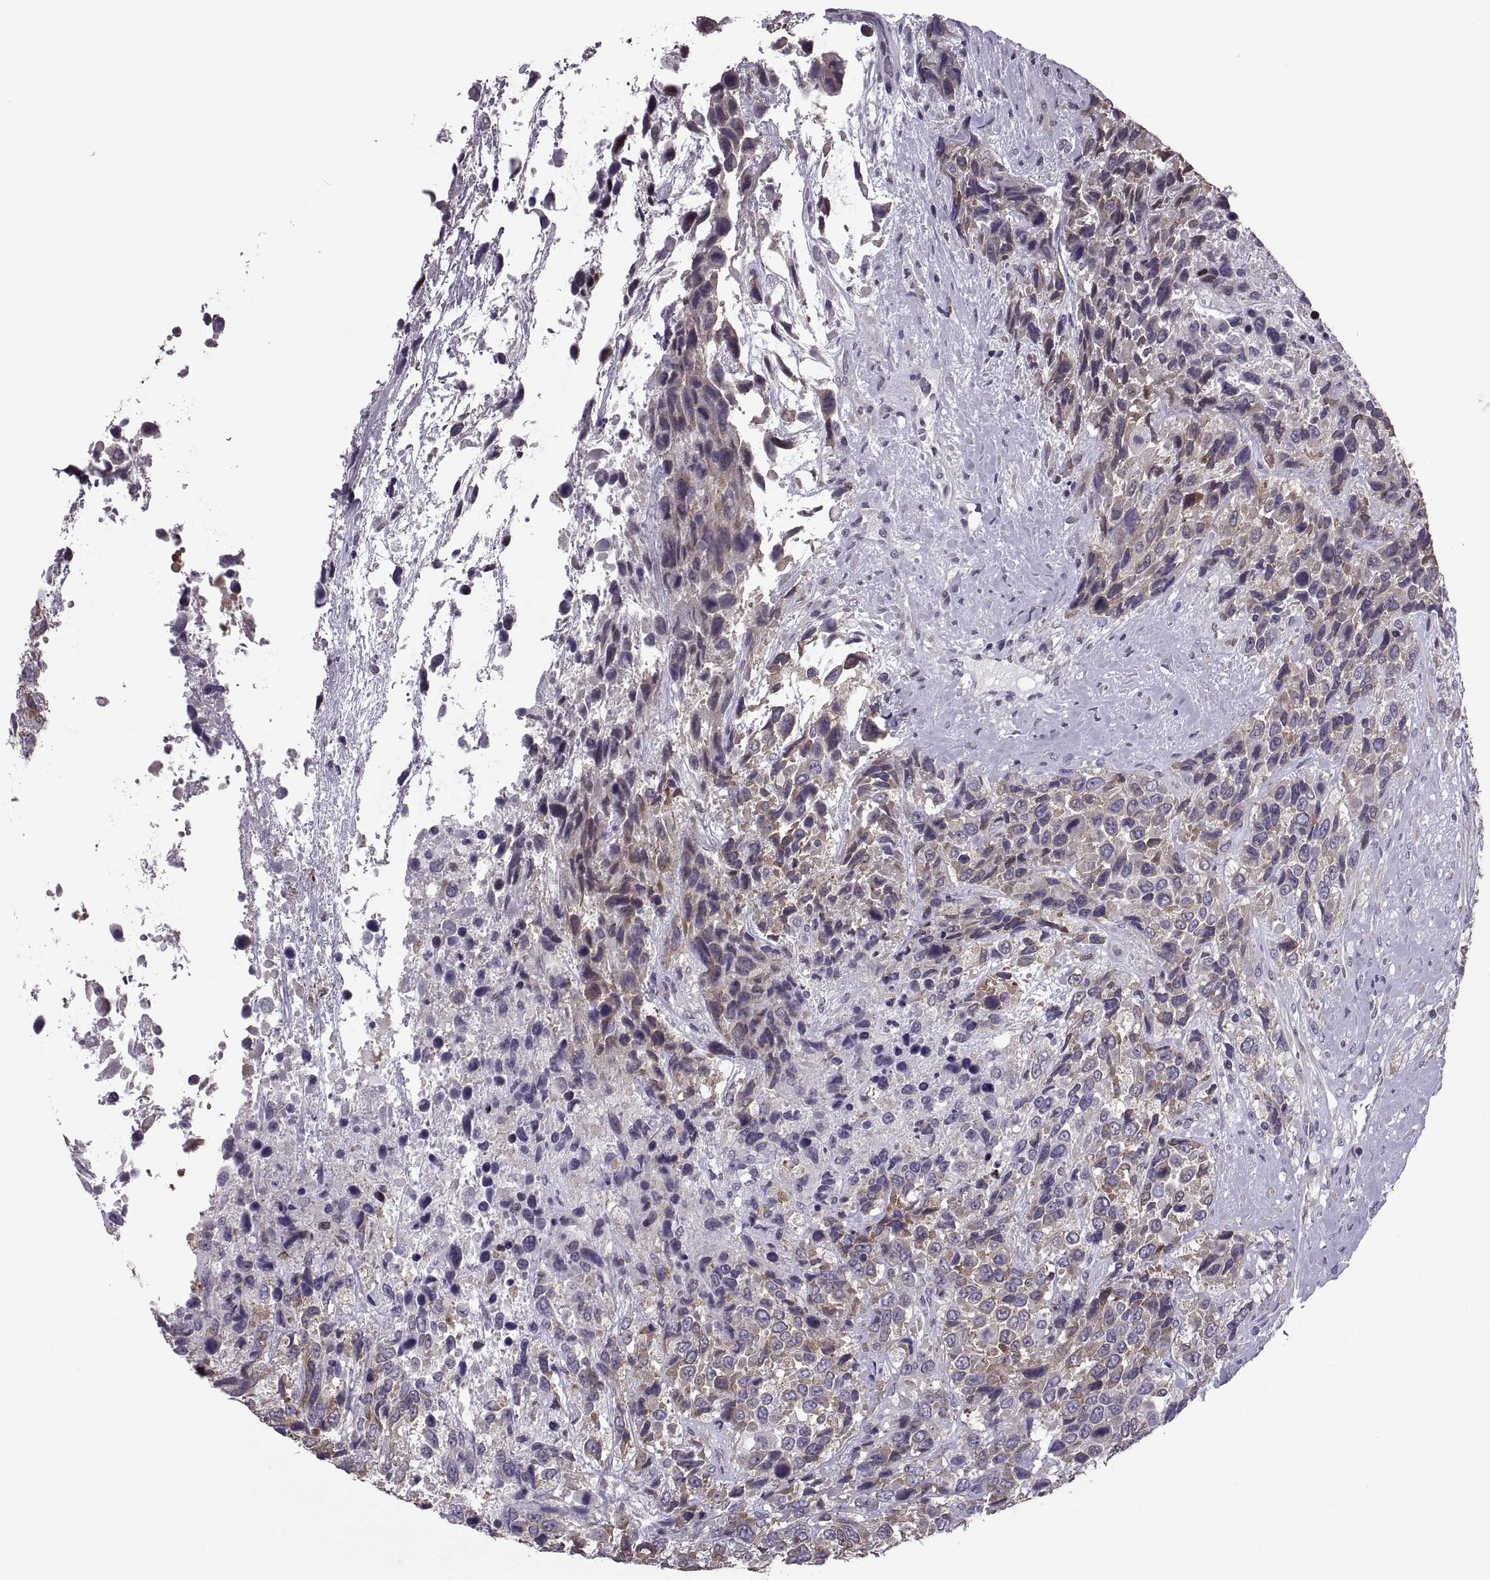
{"staining": {"intensity": "moderate", "quantity": "25%-75%", "location": "cytoplasmic/membranous"}, "tissue": "urothelial cancer", "cell_type": "Tumor cells", "image_type": "cancer", "snomed": [{"axis": "morphology", "description": "Urothelial carcinoma, High grade"}, {"axis": "topography", "description": "Urinary bladder"}], "caption": "Tumor cells show medium levels of moderate cytoplasmic/membranous positivity in approximately 25%-75% of cells in urothelial cancer. (Stains: DAB in brown, nuclei in blue, Microscopy: brightfield microscopy at high magnification).", "gene": "PABPC1", "patient": {"sex": "female", "age": 70}}